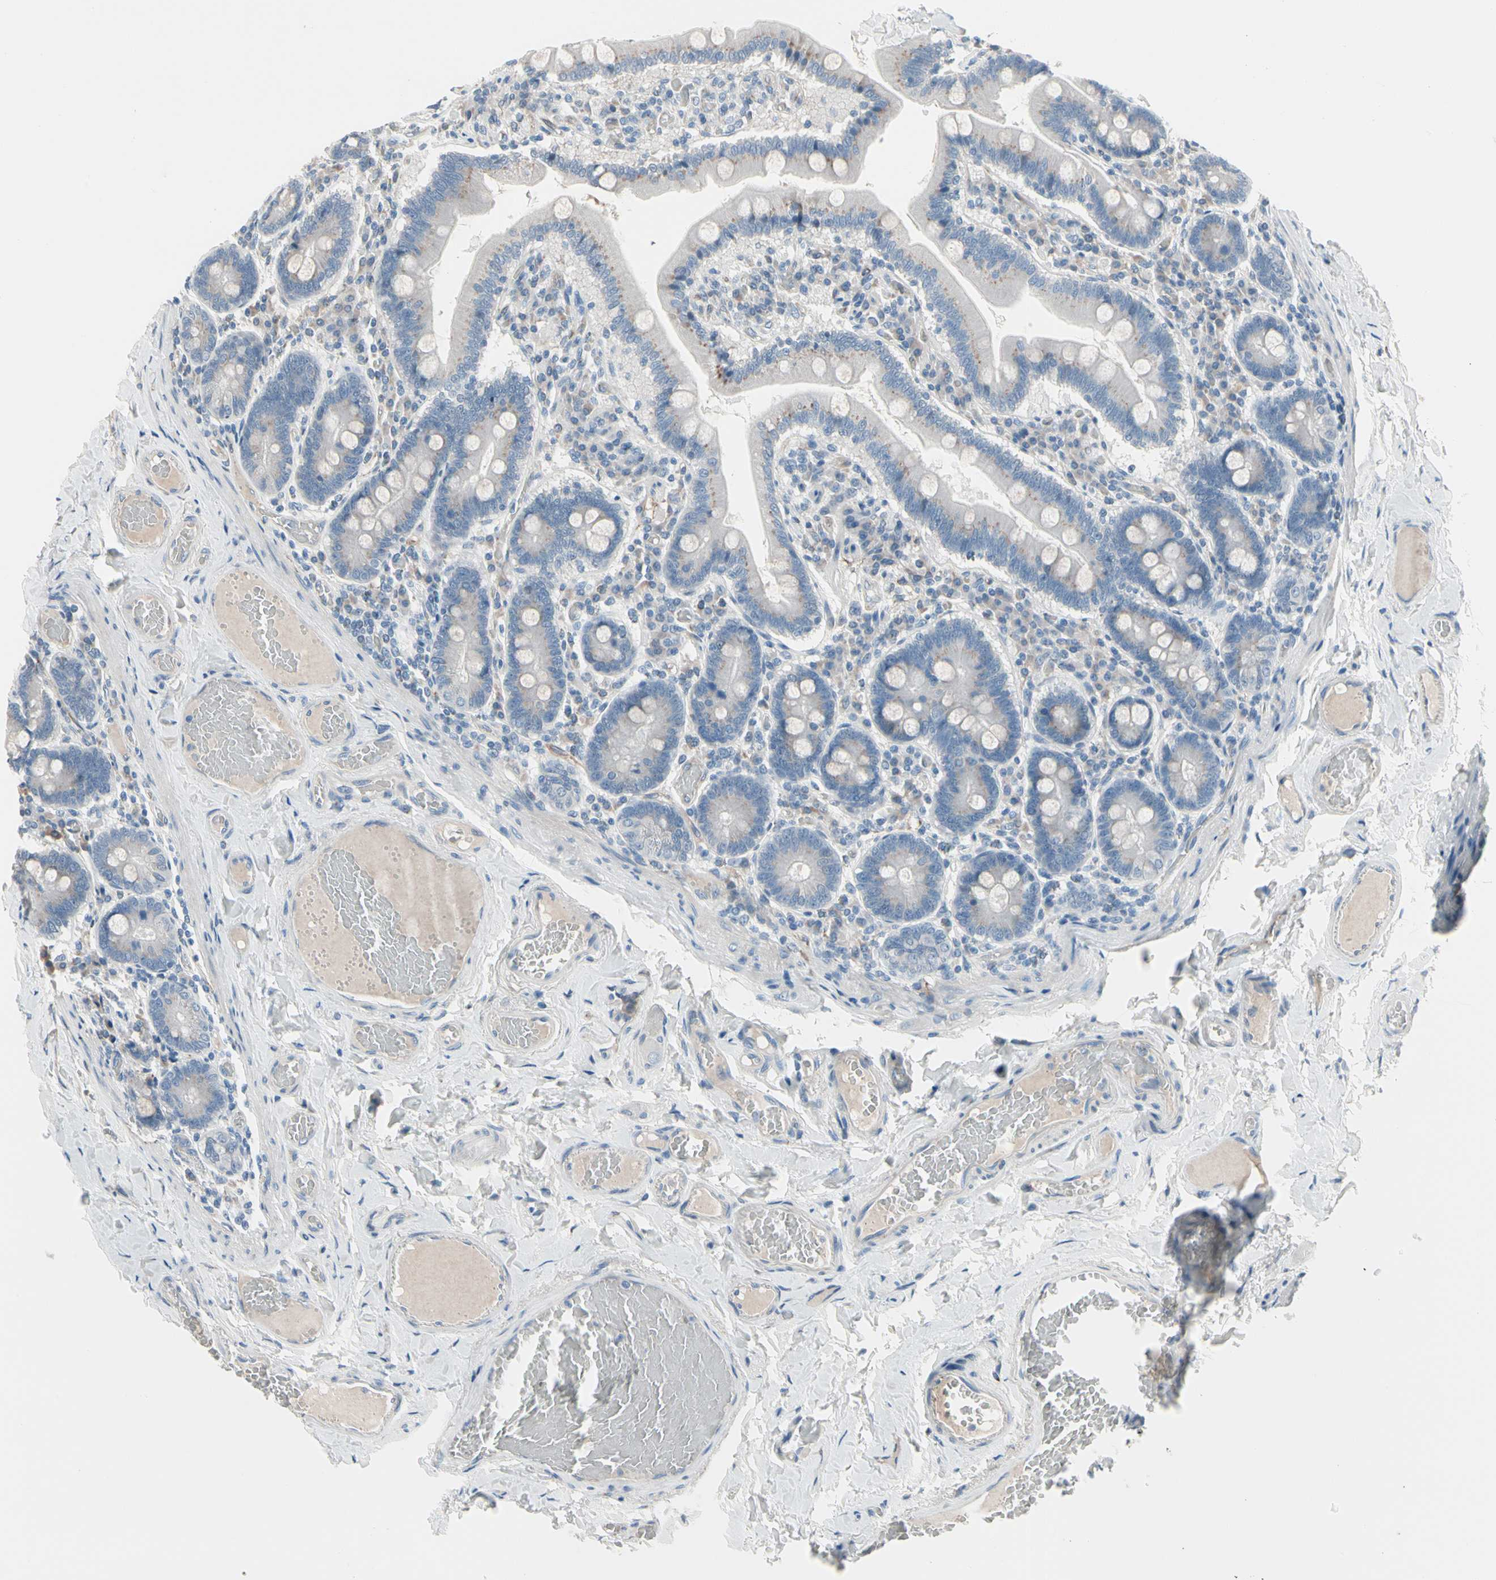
{"staining": {"intensity": "moderate", "quantity": "<25%", "location": "cytoplasmic/membranous"}, "tissue": "duodenum", "cell_type": "Glandular cells", "image_type": "normal", "snomed": [{"axis": "morphology", "description": "Normal tissue, NOS"}, {"axis": "topography", "description": "Duodenum"}], "caption": "About <25% of glandular cells in benign duodenum reveal moderate cytoplasmic/membranous protein staining as visualized by brown immunohistochemical staining.", "gene": "PGR", "patient": {"sex": "male", "age": 66}}